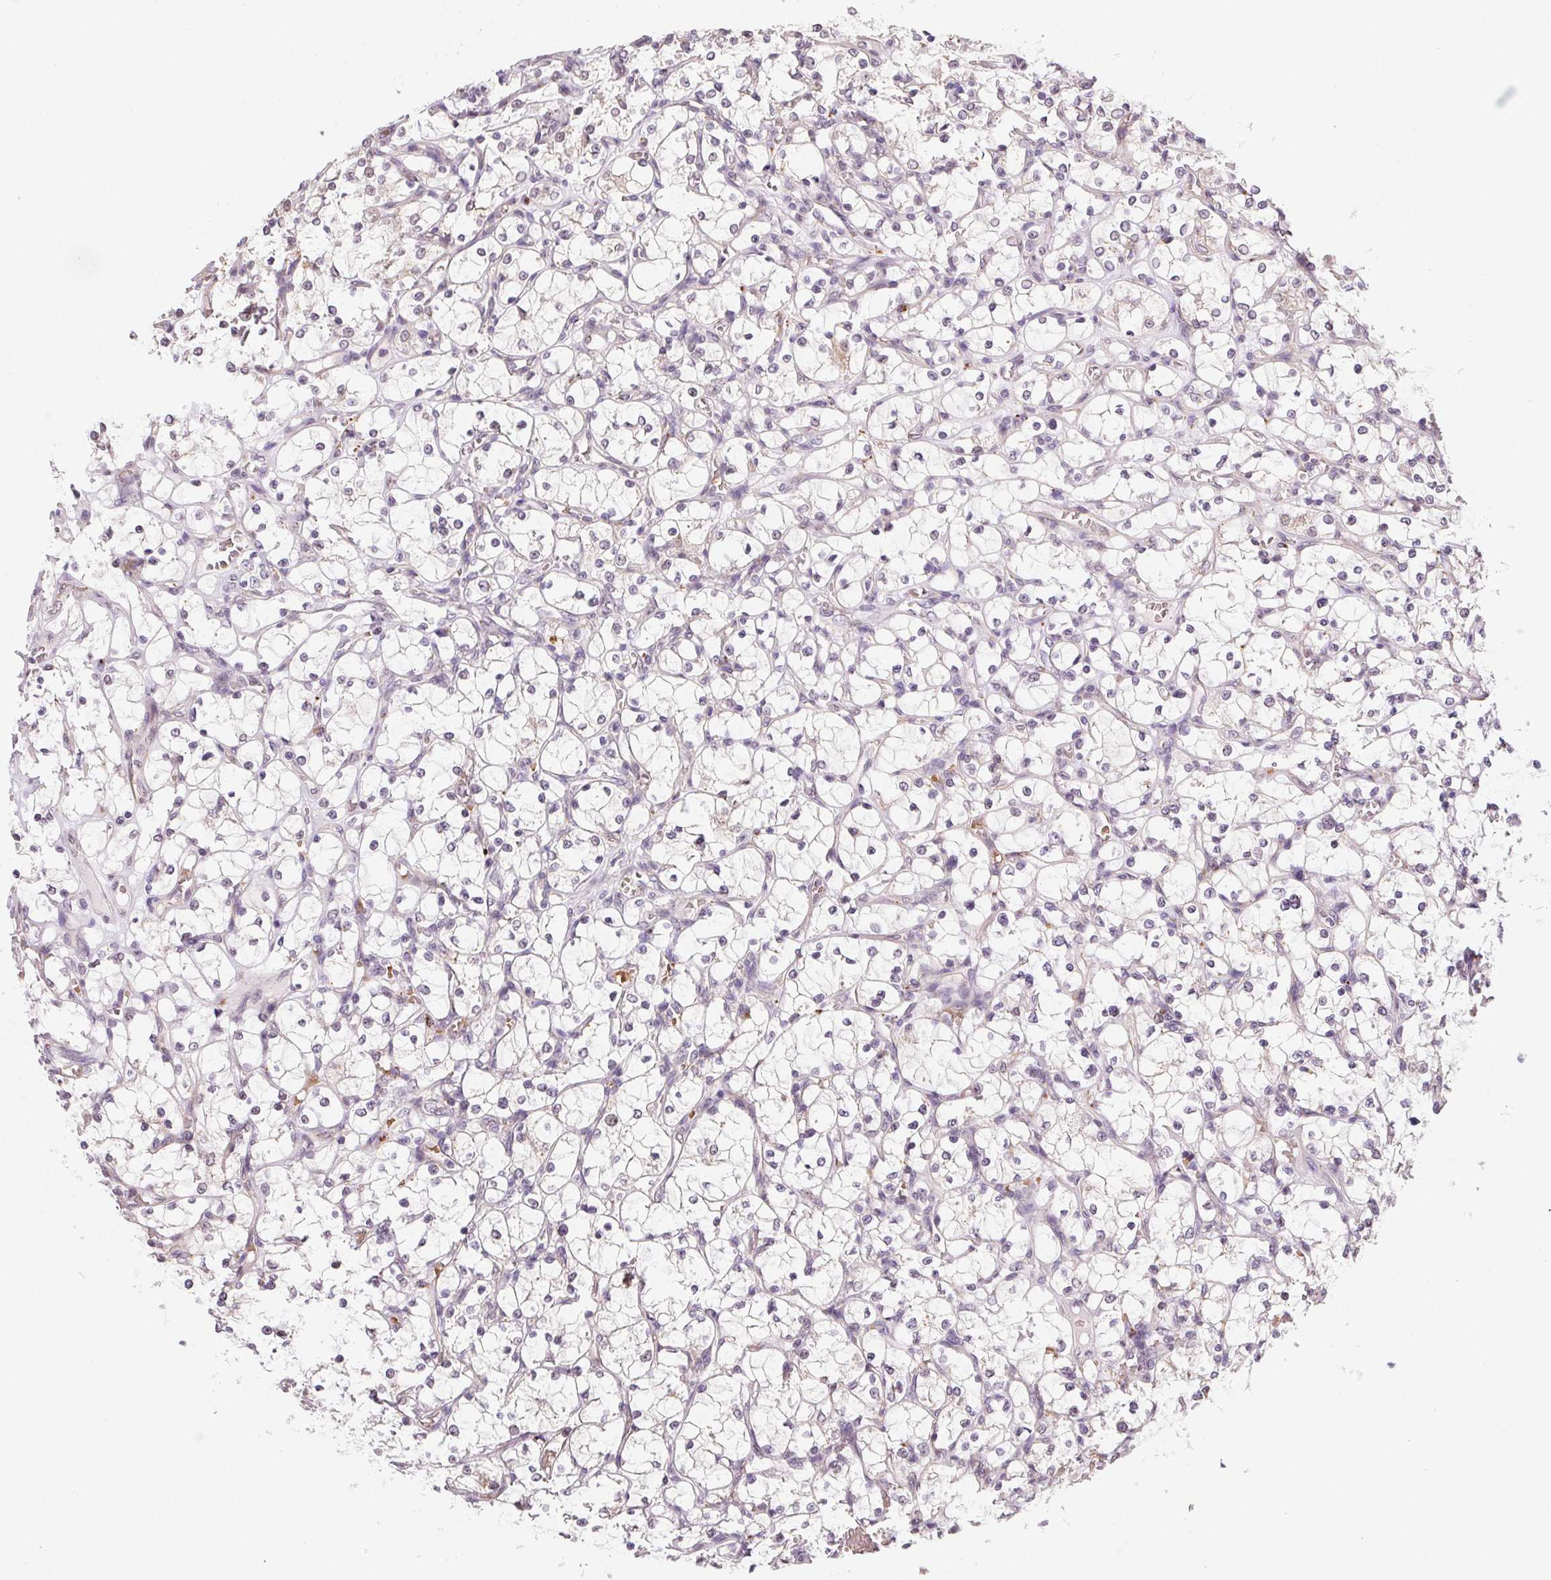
{"staining": {"intensity": "negative", "quantity": "none", "location": "none"}, "tissue": "renal cancer", "cell_type": "Tumor cells", "image_type": "cancer", "snomed": [{"axis": "morphology", "description": "Adenocarcinoma, NOS"}, {"axis": "topography", "description": "Kidney"}], "caption": "Immunohistochemistry image of neoplastic tissue: adenocarcinoma (renal) stained with DAB exhibits no significant protein expression in tumor cells. (DAB (3,3'-diaminobenzidine) immunohistochemistry (IHC), high magnification).", "gene": "METTL13", "patient": {"sex": "female", "age": 69}}